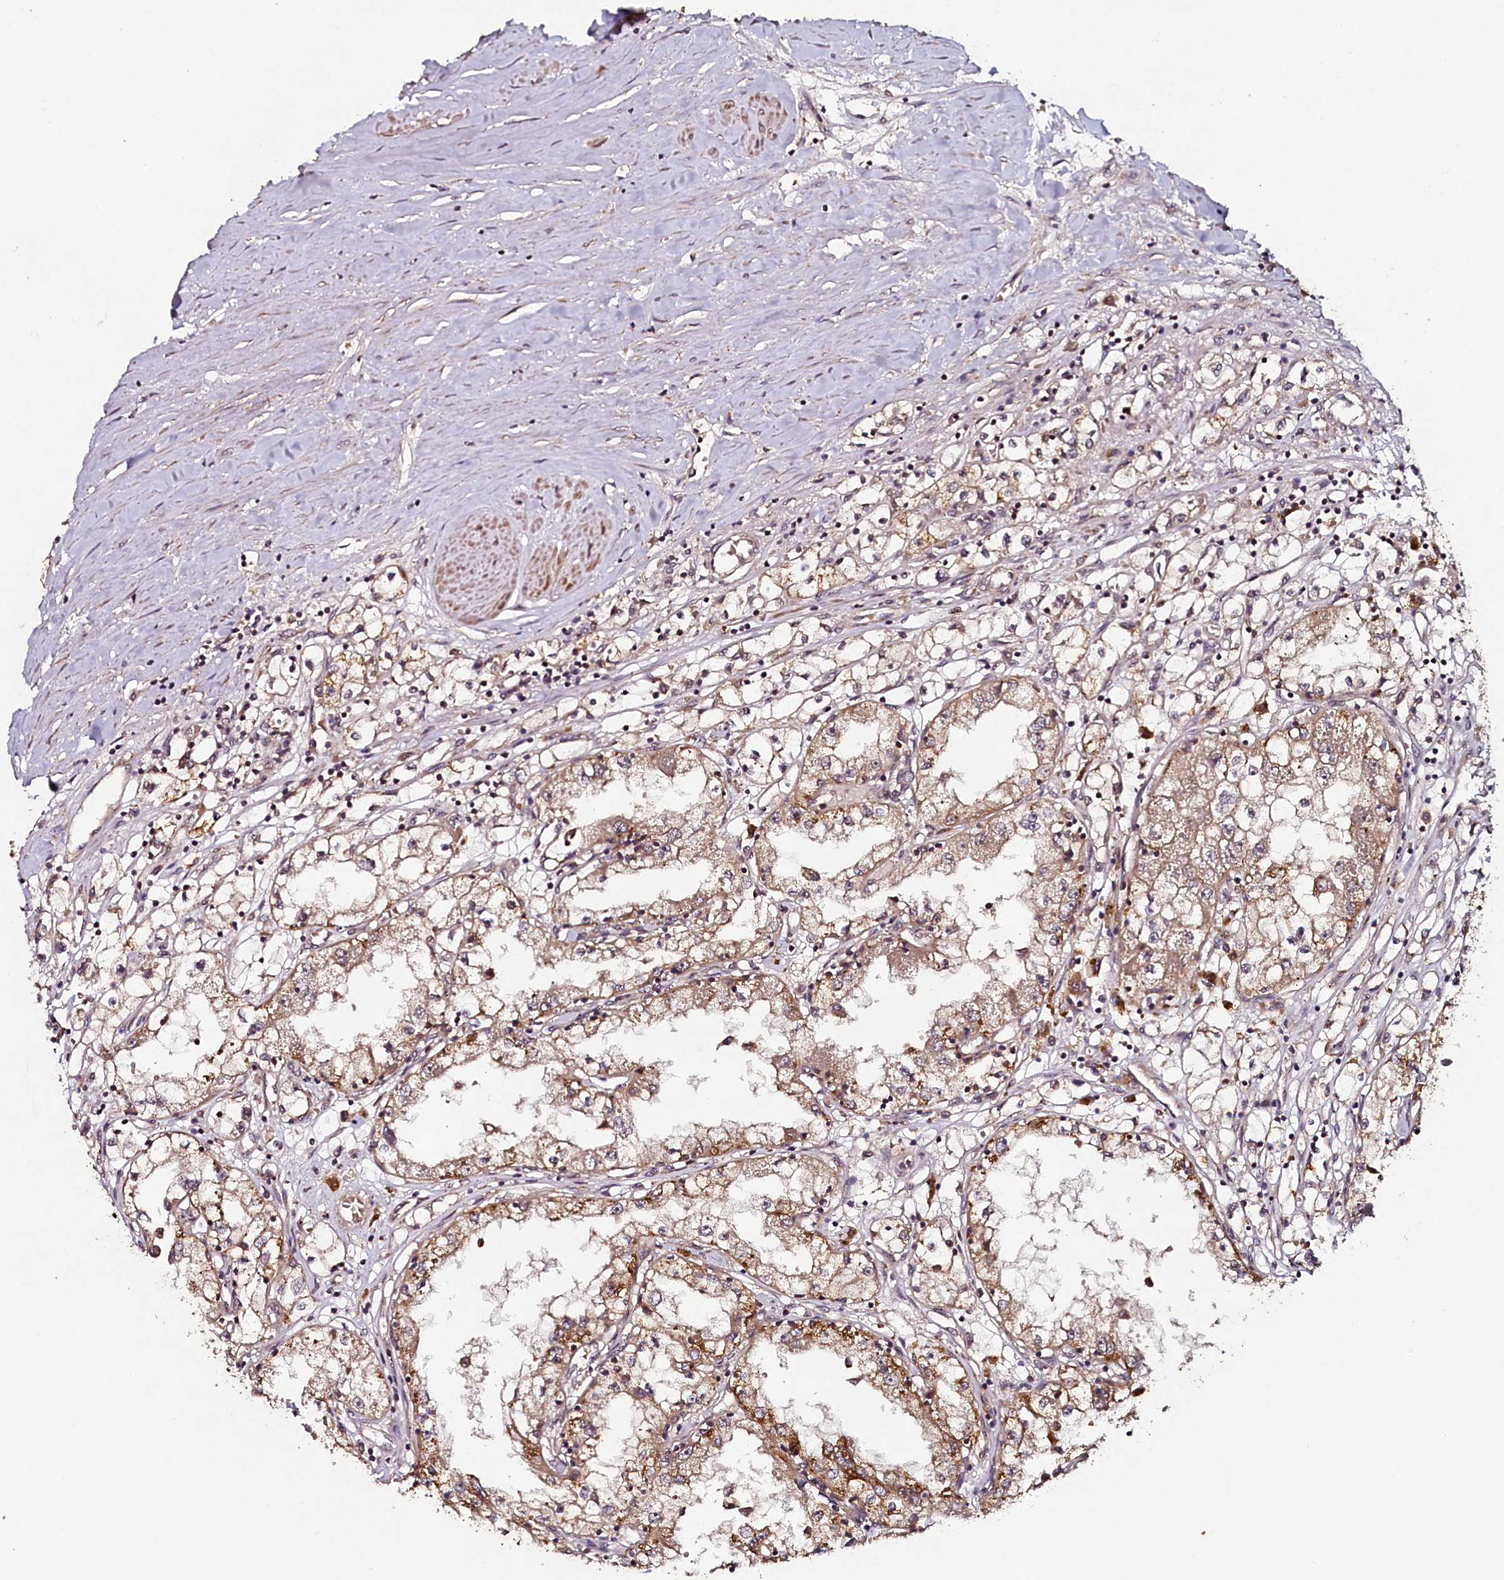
{"staining": {"intensity": "moderate", "quantity": ">75%", "location": "cytoplasmic/membranous"}, "tissue": "renal cancer", "cell_type": "Tumor cells", "image_type": "cancer", "snomed": [{"axis": "morphology", "description": "Adenocarcinoma, NOS"}, {"axis": "topography", "description": "Kidney"}], "caption": "Immunohistochemistry micrograph of neoplastic tissue: human renal cancer stained using immunohistochemistry displays medium levels of moderate protein expression localized specifically in the cytoplasmic/membranous of tumor cells, appearing as a cytoplasmic/membranous brown color.", "gene": "SEC24C", "patient": {"sex": "male", "age": 56}}